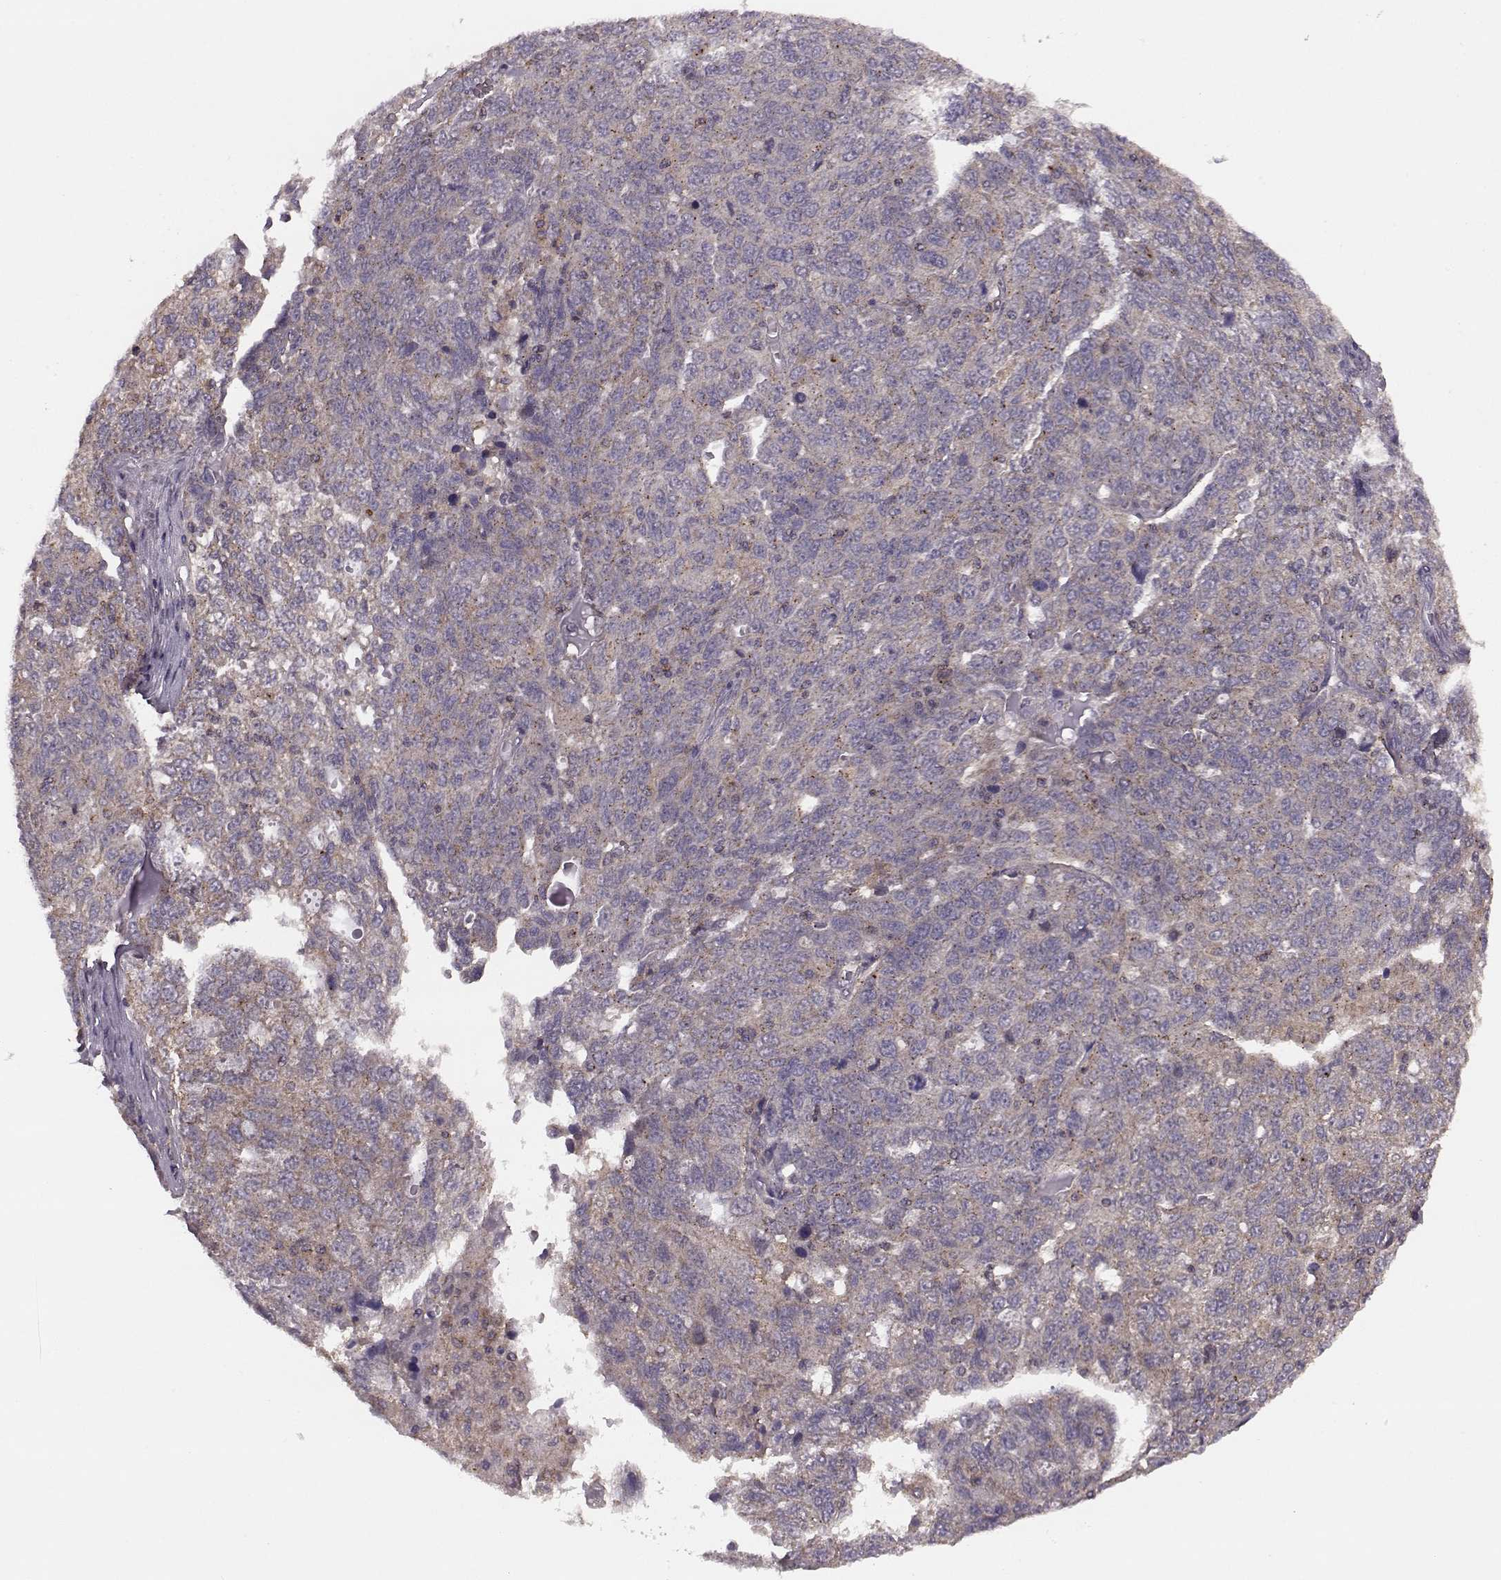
{"staining": {"intensity": "moderate", "quantity": "25%-75%", "location": "cytoplasmic/membranous"}, "tissue": "ovarian cancer", "cell_type": "Tumor cells", "image_type": "cancer", "snomed": [{"axis": "morphology", "description": "Cystadenocarcinoma, serous, NOS"}, {"axis": "topography", "description": "Ovary"}], "caption": "Serous cystadenocarcinoma (ovarian) stained with a brown dye demonstrates moderate cytoplasmic/membranous positive positivity in about 25%-75% of tumor cells.", "gene": "FNIP2", "patient": {"sex": "female", "age": 71}}